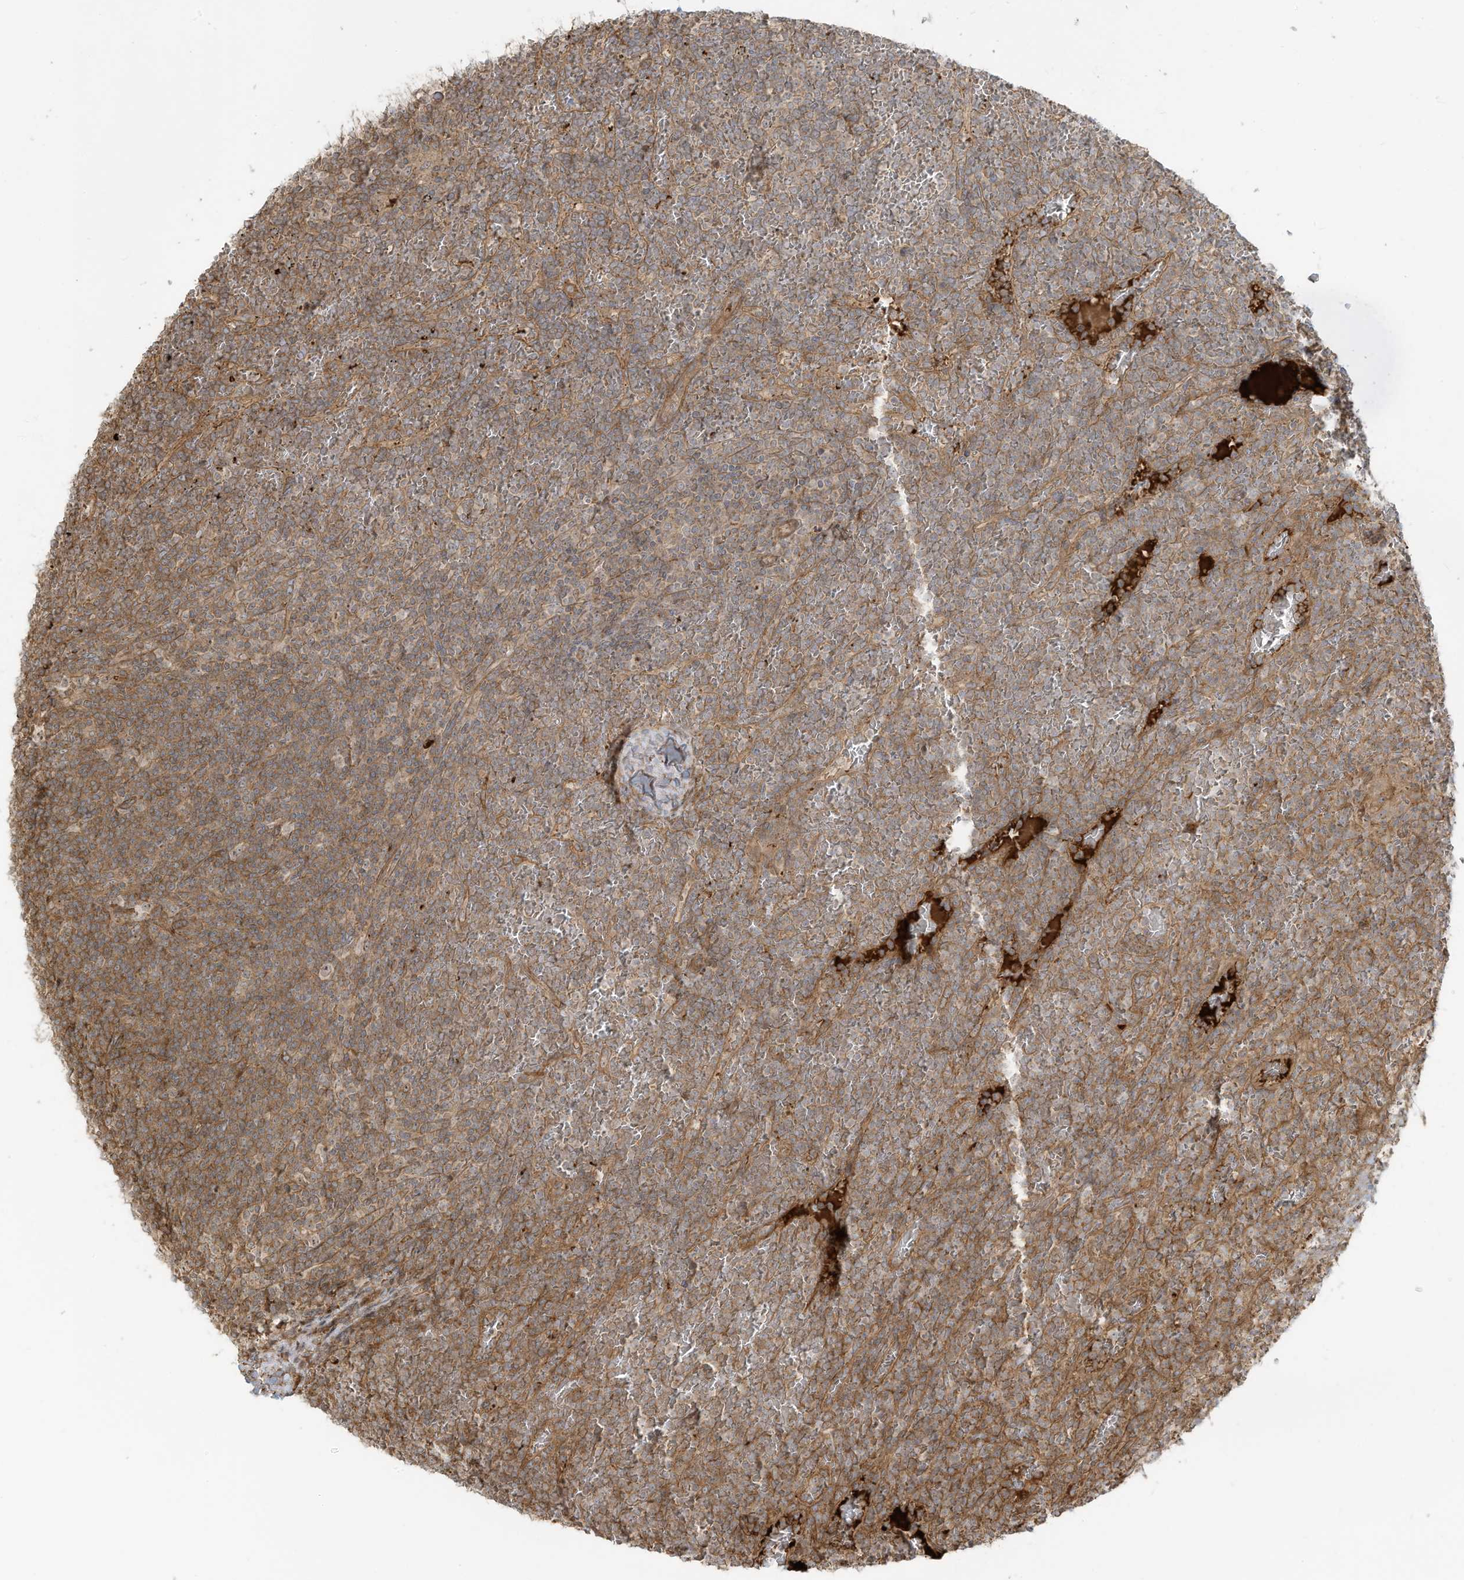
{"staining": {"intensity": "moderate", "quantity": "25%-75%", "location": "cytoplasmic/membranous"}, "tissue": "lymphoma", "cell_type": "Tumor cells", "image_type": "cancer", "snomed": [{"axis": "morphology", "description": "Malignant lymphoma, non-Hodgkin's type, Low grade"}, {"axis": "topography", "description": "Spleen"}], "caption": "Protein expression by immunohistochemistry (IHC) shows moderate cytoplasmic/membranous positivity in approximately 25%-75% of tumor cells in malignant lymphoma, non-Hodgkin's type (low-grade).", "gene": "ENTR1", "patient": {"sex": "female", "age": 19}}